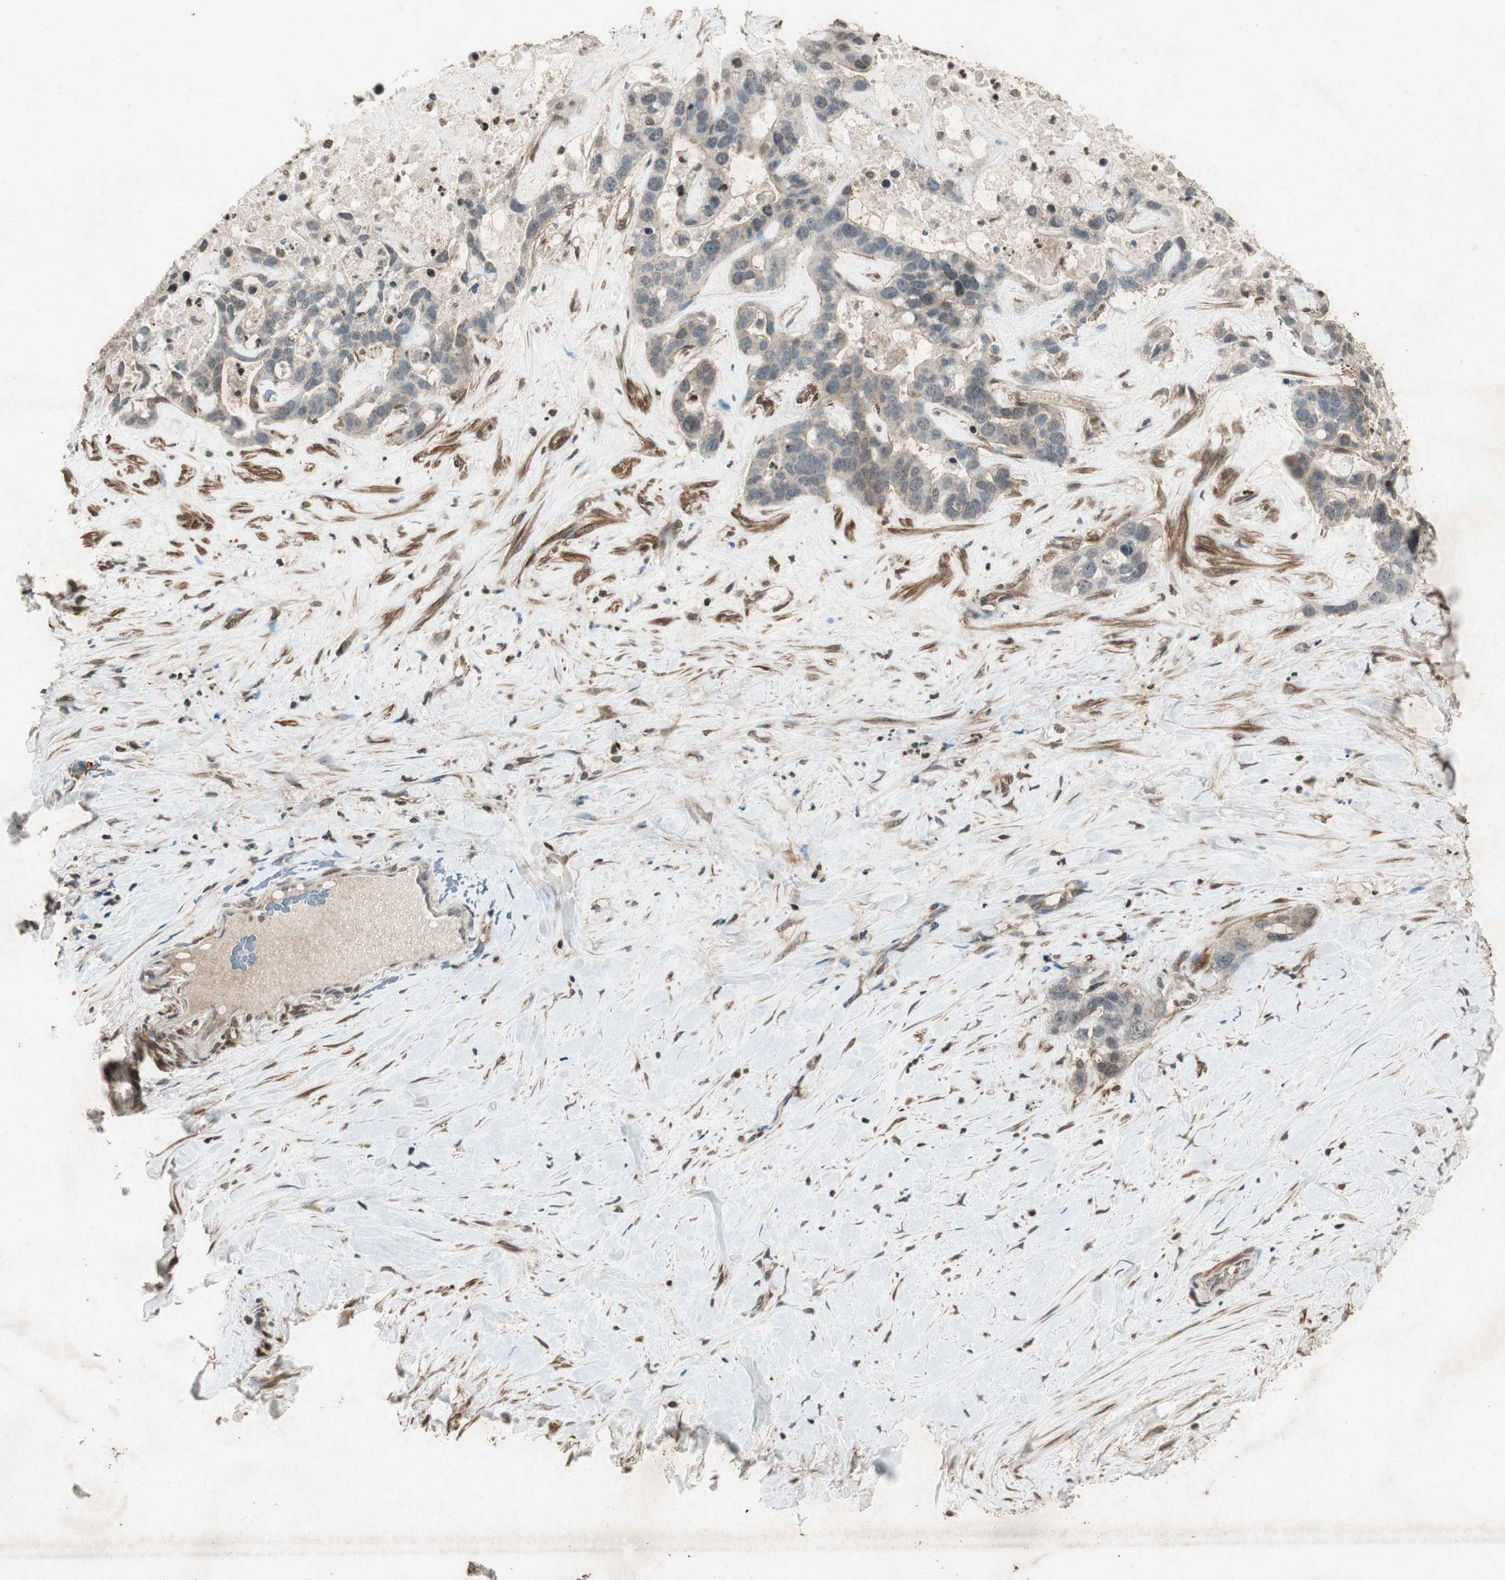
{"staining": {"intensity": "weak", "quantity": ">75%", "location": "cytoplasmic/membranous"}, "tissue": "liver cancer", "cell_type": "Tumor cells", "image_type": "cancer", "snomed": [{"axis": "morphology", "description": "Cholangiocarcinoma"}, {"axis": "topography", "description": "Liver"}], "caption": "Liver cholangiocarcinoma stained with a protein marker exhibits weak staining in tumor cells.", "gene": "PRKG1", "patient": {"sex": "female", "age": 65}}